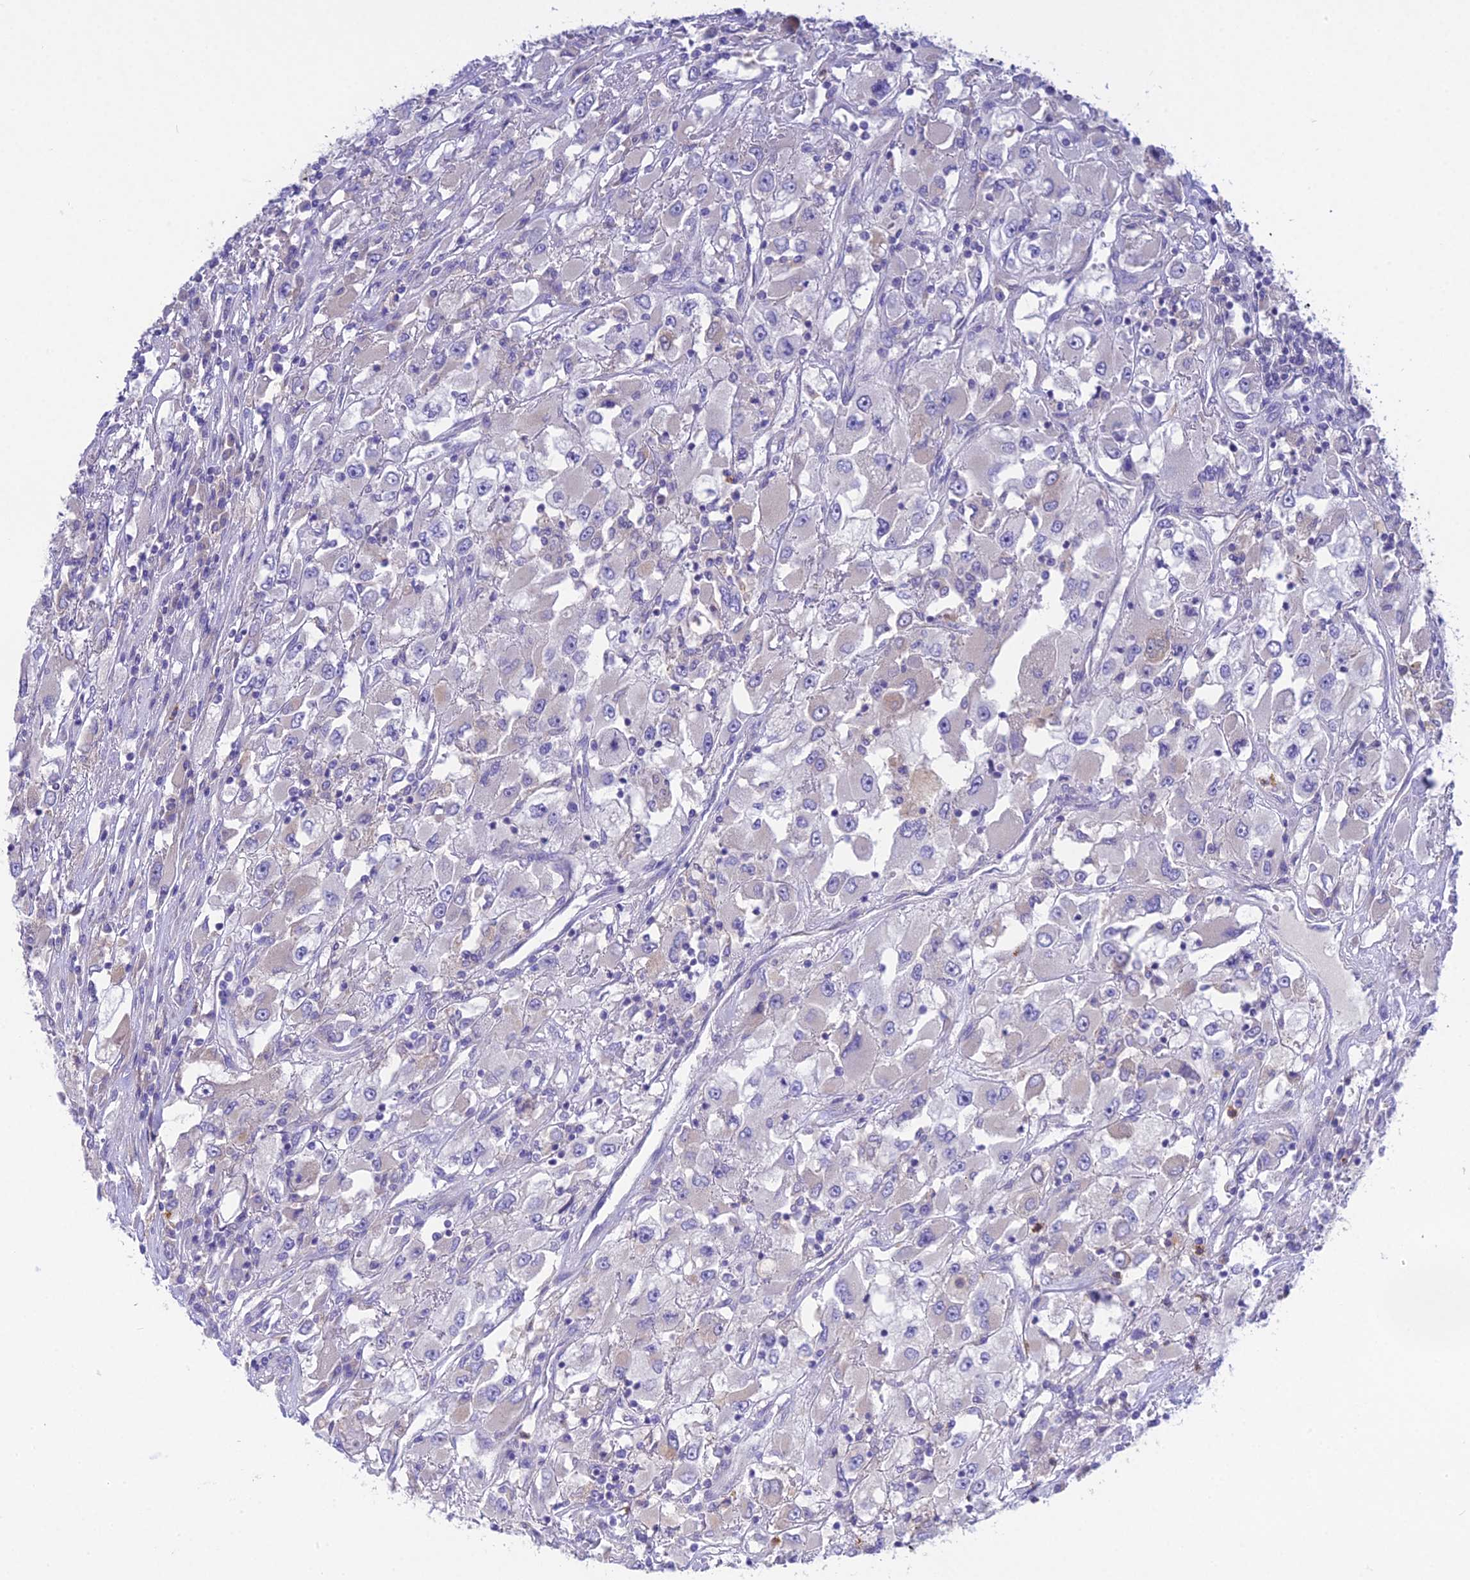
{"staining": {"intensity": "negative", "quantity": "none", "location": "none"}, "tissue": "renal cancer", "cell_type": "Tumor cells", "image_type": "cancer", "snomed": [{"axis": "morphology", "description": "Adenocarcinoma, NOS"}, {"axis": "topography", "description": "Kidney"}], "caption": "Human renal cancer (adenocarcinoma) stained for a protein using IHC reveals no staining in tumor cells.", "gene": "KIAA0408", "patient": {"sex": "female", "age": 52}}